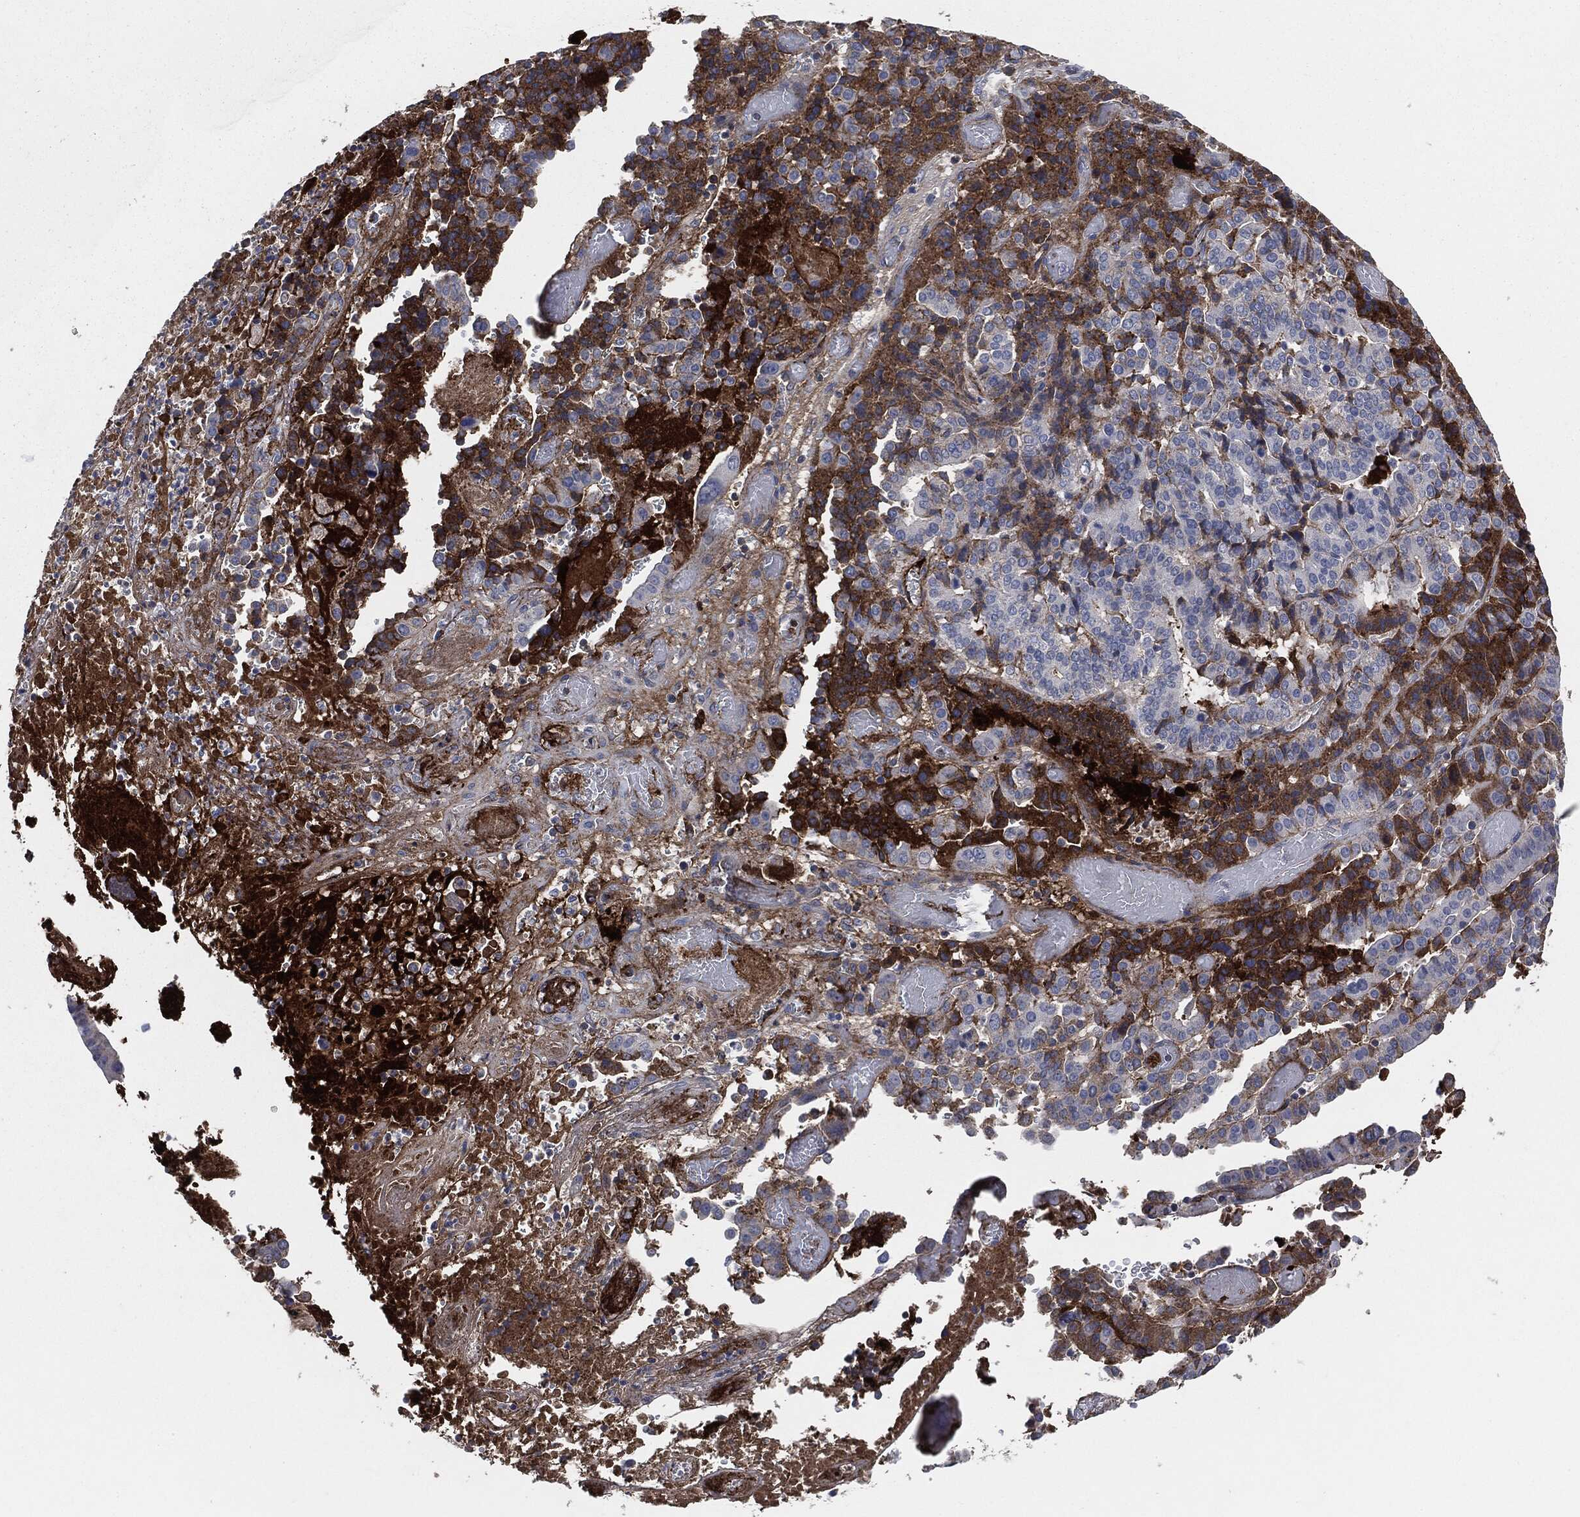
{"staining": {"intensity": "moderate", "quantity": "<25%", "location": "cytoplasmic/membranous"}, "tissue": "stomach cancer", "cell_type": "Tumor cells", "image_type": "cancer", "snomed": [{"axis": "morphology", "description": "Adenocarcinoma, NOS"}, {"axis": "topography", "description": "Stomach"}], "caption": "A micrograph showing moderate cytoplasmic/membranous expression in approximately <25% of tumor cells in stomach cancer (adenocarcinoma), as visualized by brown immunohistochemical staining.", "gene": "APOB", "patient": {"sex": "male", "age": 48}}